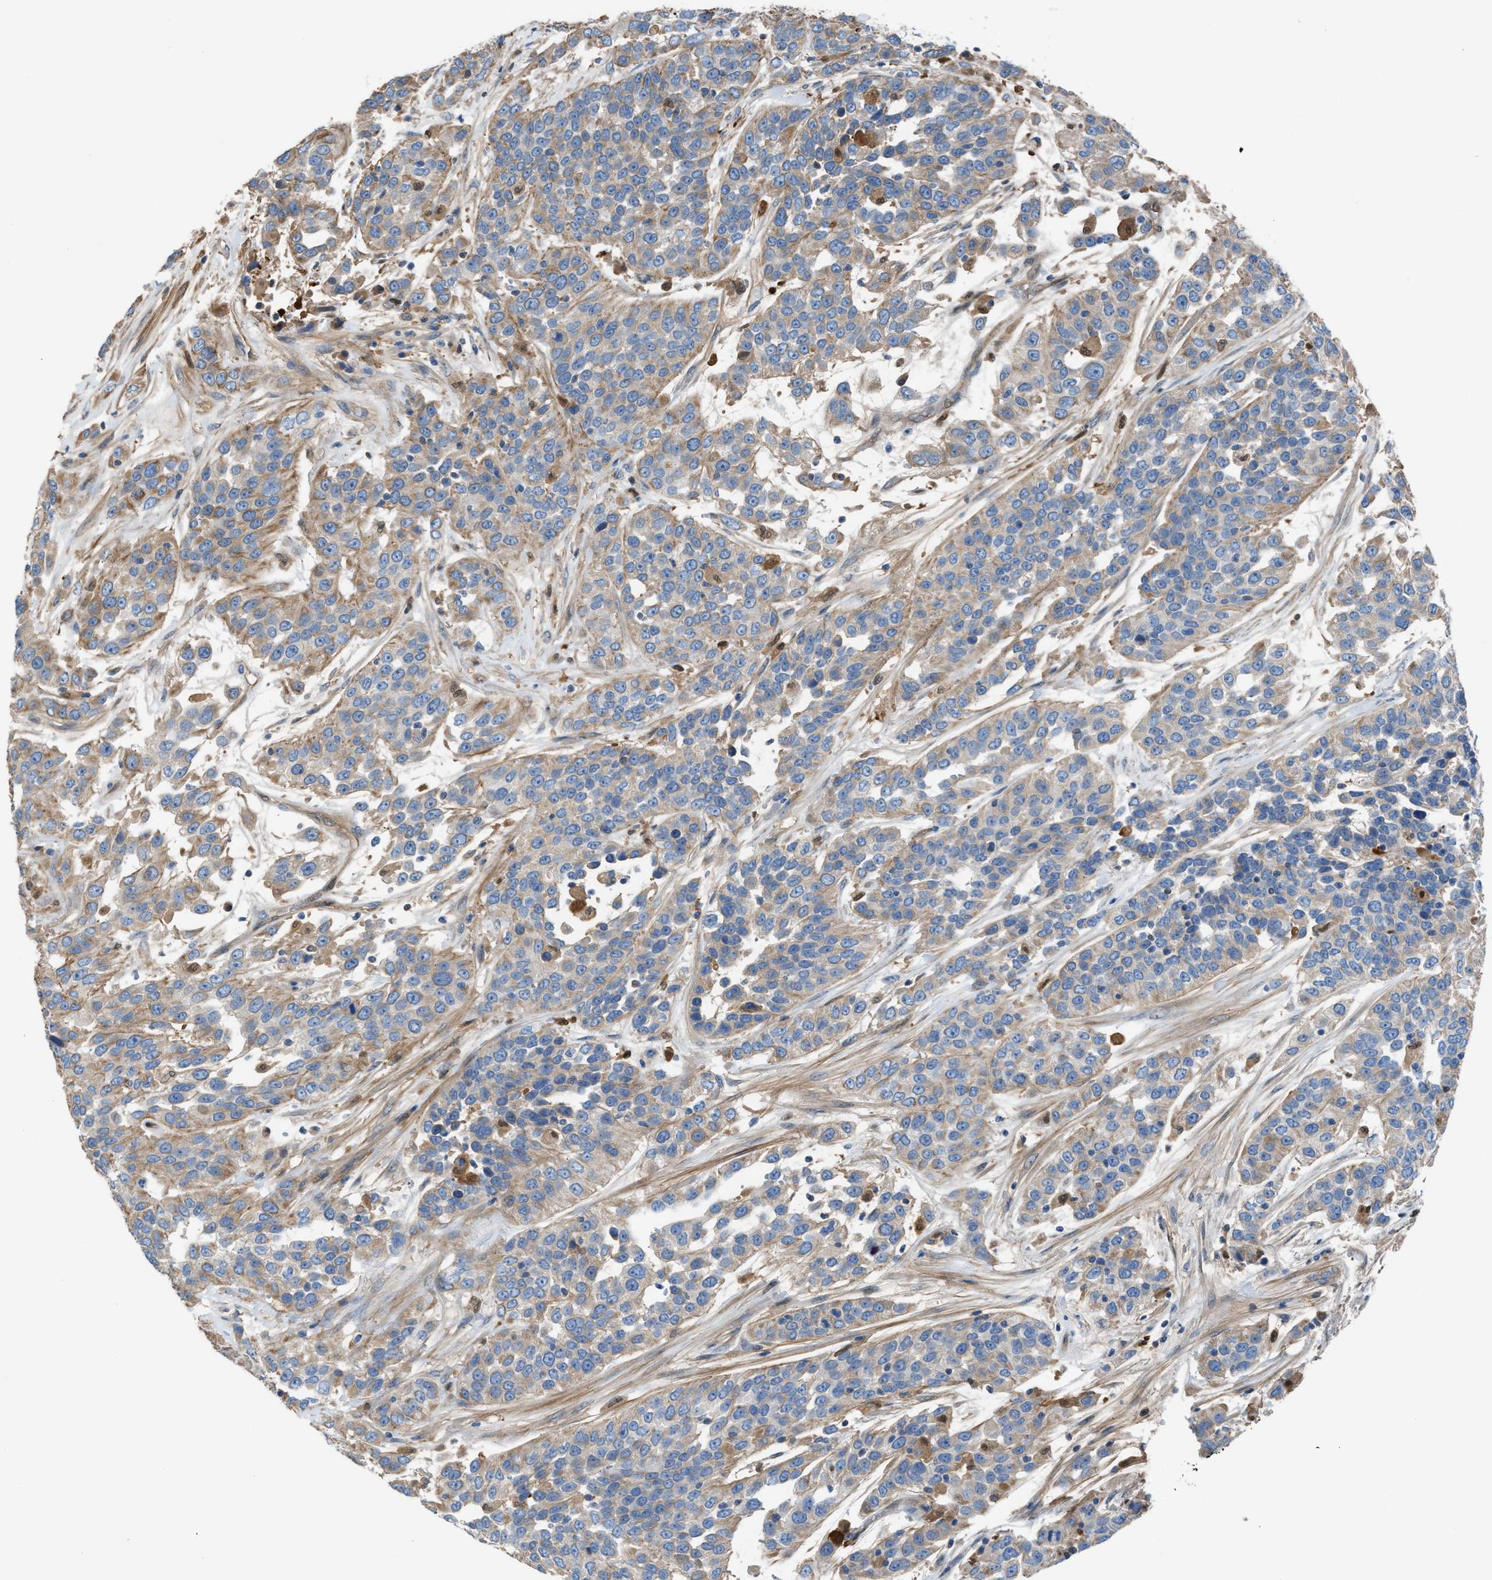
{"staining": {"intensity": "weak", "quantity": "<25%", "location": "cytoplasmic/membranous"}, "tissue": "urothelial cancer", "cell_type": "Tumor cells", "image_type": "cancer", "snomed": [{"axis": "morphology", "description": "Urothelial carcinoma, High grade"}, {"axis": "topography", "description": "Urinary bladder"}], "caption": "Immunohistochemistry of high-grade urothelial carcinoma demonstrates no expression in tumor cells.", "gene": "TPK1", "patient": {"sex": "female", "age": 80}}